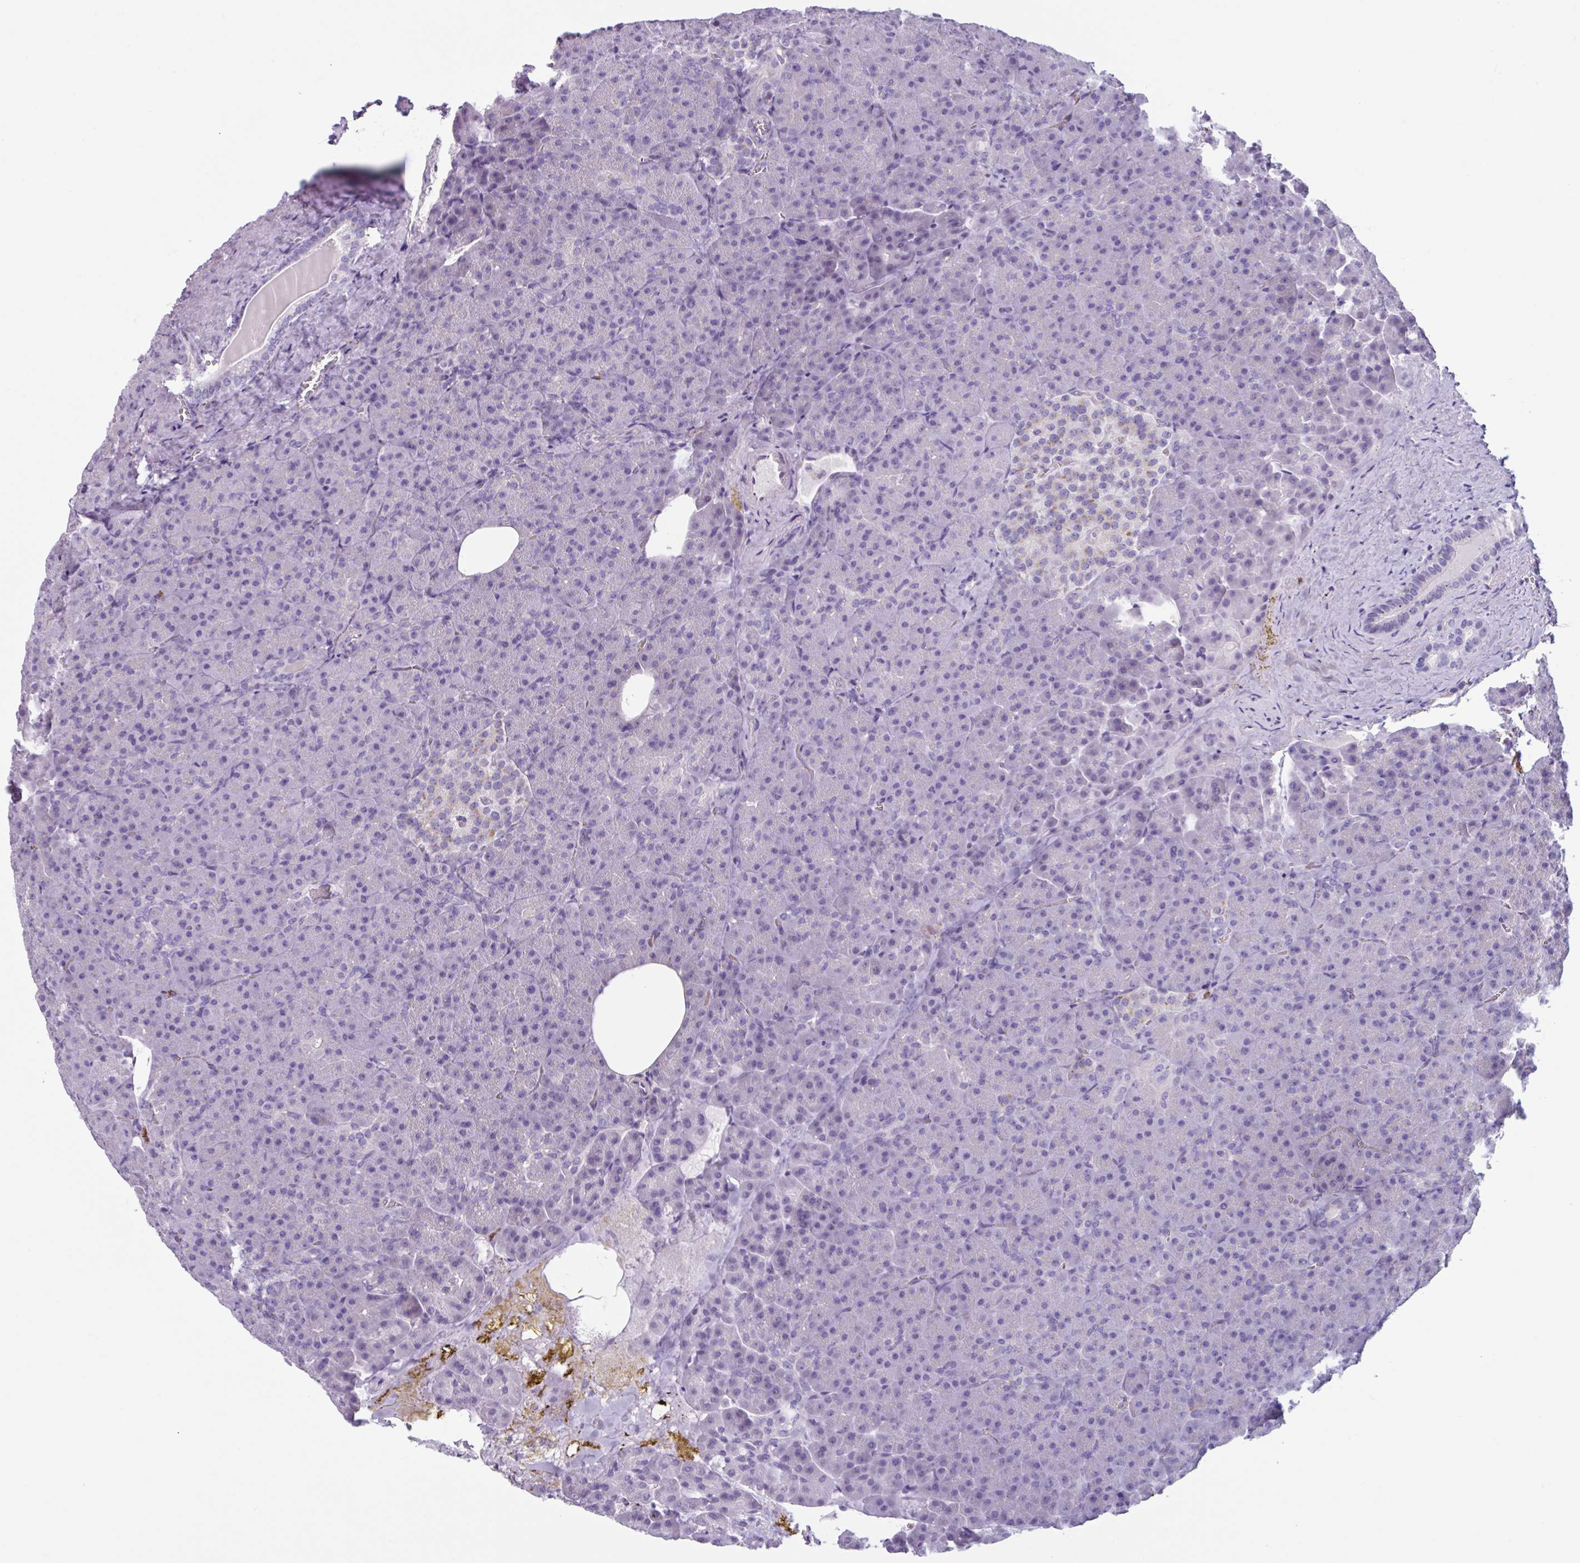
{"staining": {"intensity": "negative", "quantity": "none", "location": "none"}, "tissue": "pancreas", "cell_type": "Exocrine glandular cells", "image_type": "normal", "snomed": [{"axis": "morphology", "description": "Normal tissue, NOS"}, {"axis": "topography", "description": "Pancreas"}], "caption": "Immunohistochemistry photomicrograph of unremarkable pancreas: pancreas stained with DAB demonstrates no significant protein positivity in exocrine glandular cells. (Stains: DAB immunohistochemistry with hematoxylin counter stain, Microscopy: brightfield microscopy at high magnification).", "gene": "ADGRE1", "patient": {"sex": "female", "age": 74}}